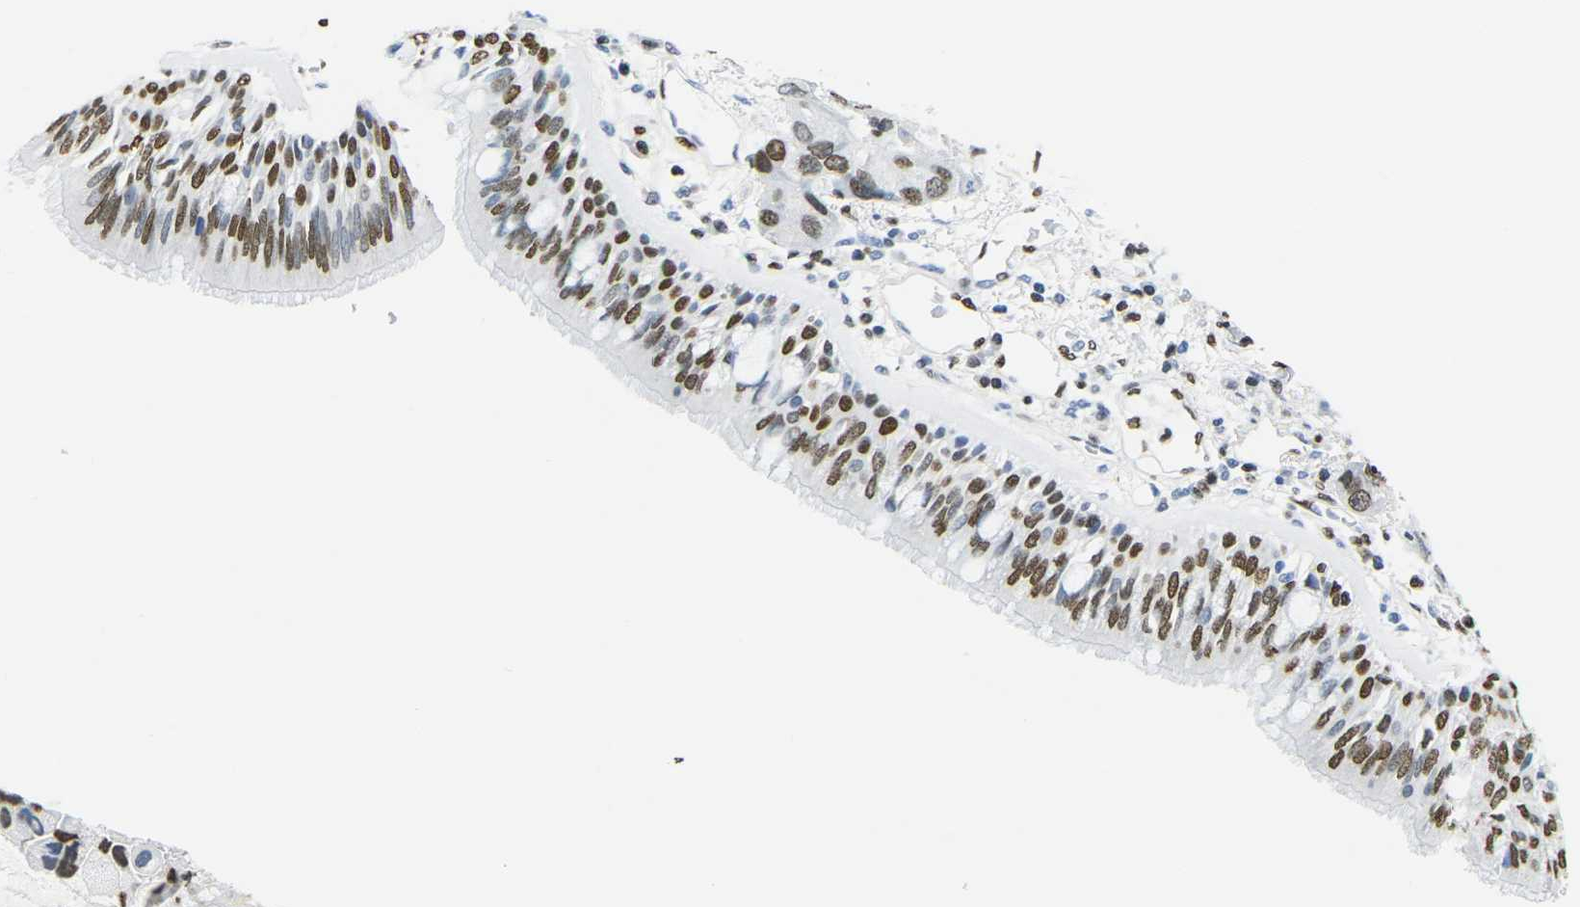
{"staining": {"intensity": "strong", "quantity": ">75%", "location": "nuclear"}, "tissue": "bronchus", "cell_type": "Respiratory epithelial cells", "image_type": "normal", "snomed": [{"axis": "morphology", "description": "Normal tissue, NOS"}, {"axis": "morphology", "description": "Adenocarcinoma, NOS"}, {"axis": "morphology", "description": "Adenocarcinoma, metastatic, NOS"}, {"axis": "topography", "description": "Lymph node"}, {"axis": "topography", "description": "Bronchus"}, {"axis": "topography", "description": "Lung"}], "caption": "Immunohistochemistry (IHC) of unremarkable bronchus shows high levels of strong nuclear expression in approximately >75% of respiratory epithelial cells.", "gene": "DRAXIN", "patient": {"sex": "female", "age": 54}}